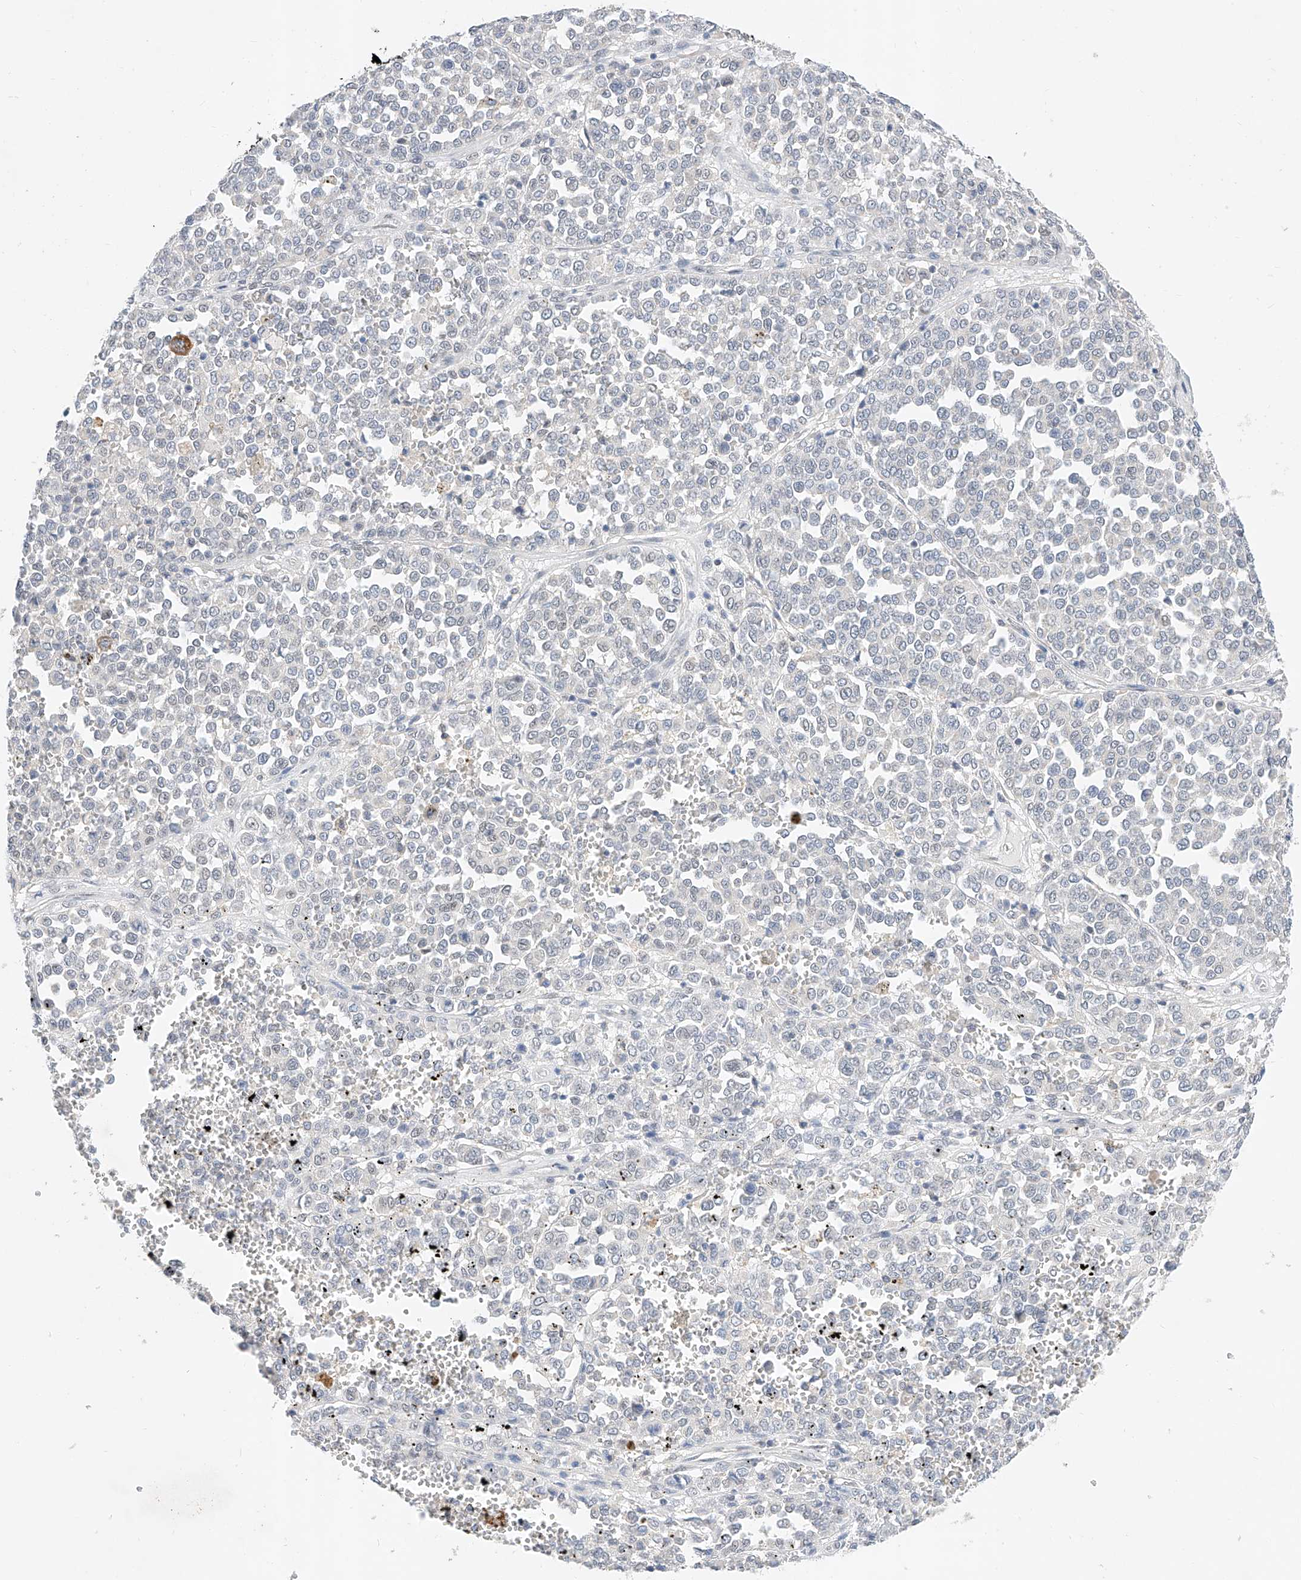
{"staining": {"intensity": "negative", "quantity": "none", "location": "none"}, "tissue": "melanoma", "cell_type": "Tumor cells", "image_type": "cancer", "snomed": [{"axis": "morphology", "description": "Malignant melanoma, Metastatic site"}, {"axis": "topography", "description": "Pancreas"}], "caption": "IHC of malignant melanoma (metastatic site) displays no expression in tumor cells.", "gene": "KCNJ1", "patient": {"sex": "female", "age": 30}}